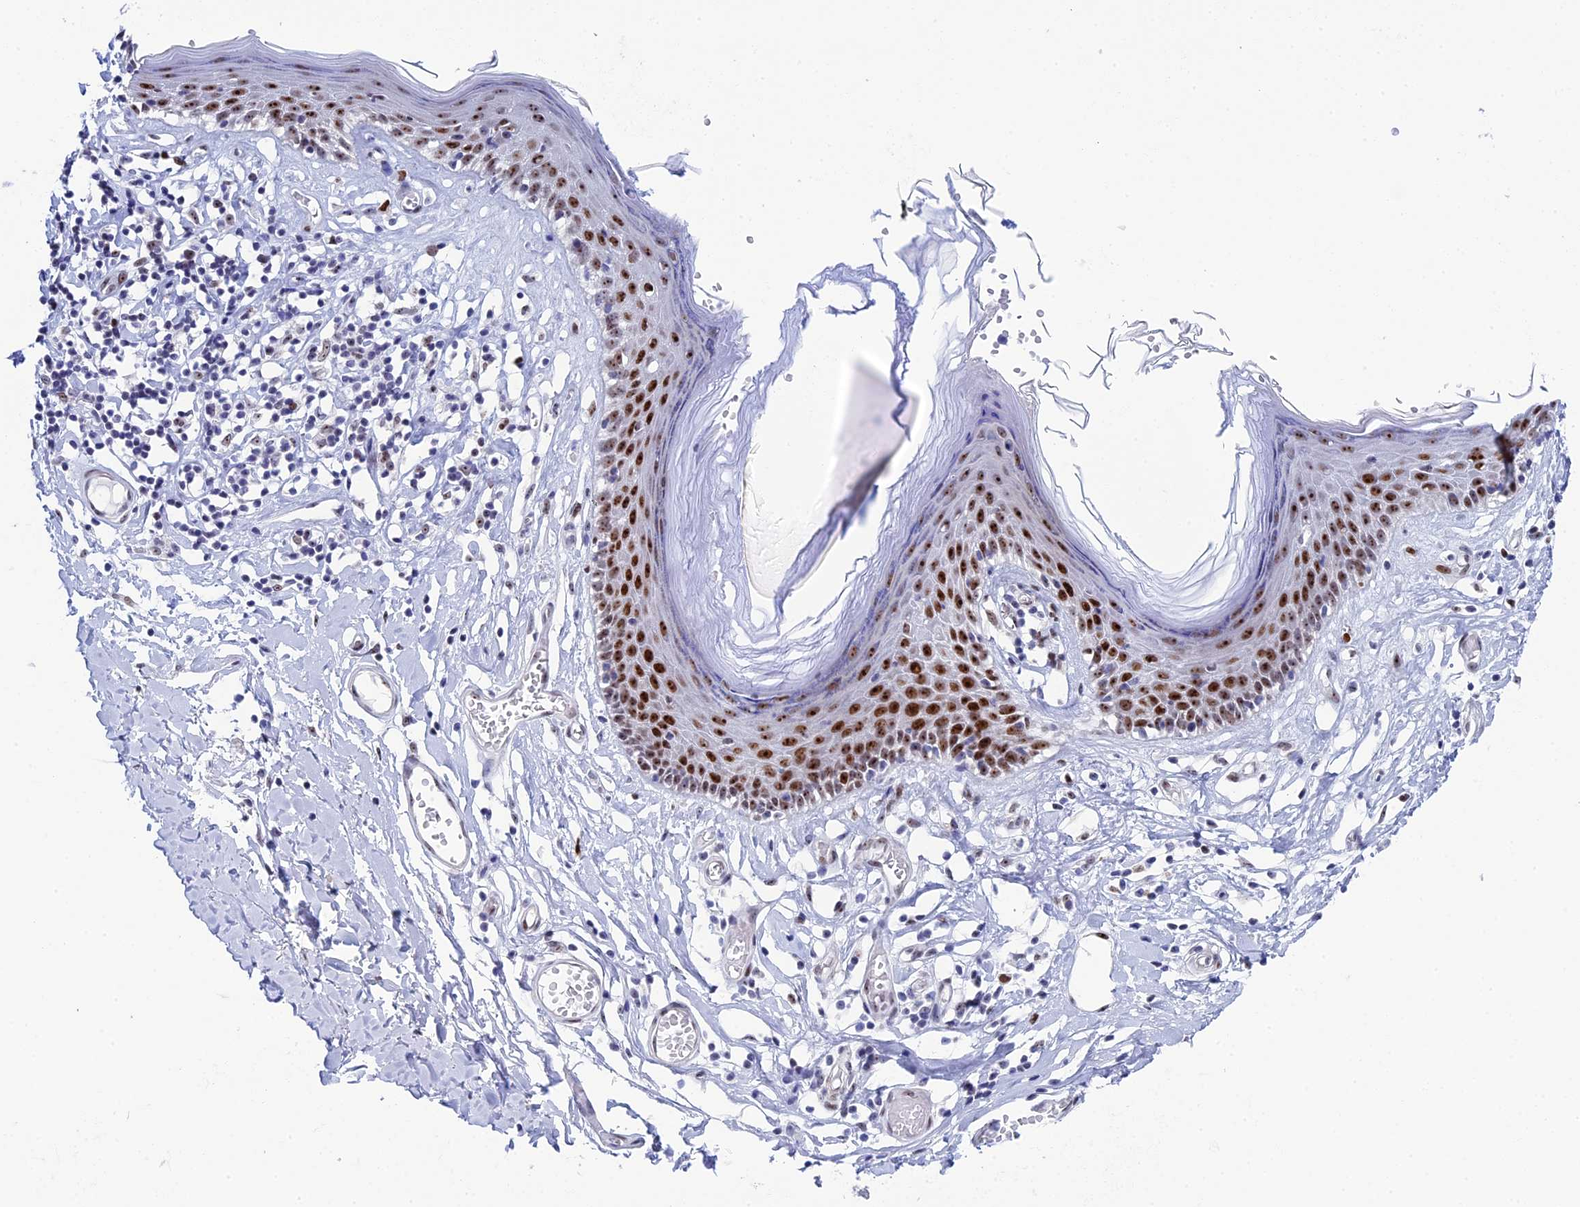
{"staining": {"intensity": "strong", "quantity": "25%-75%", "location": "nuclear"}, "tissue": "skin", "cell_type": "Epidermal cells", "image_type": "normal", "snomed": [{"axis": "morphology", "description": "Normal tissue, NOS"}, {"axis": "topography", "description": "Adipose tissue"}, {"axis": "topography", "description": "Vascular tissue"}, {"axis": "topography", "description": "Vulva"}, {"axis": "topography", "description": "Peripheral nerve tissue"}], "caption": "Immunohistochemical staining of benign skin exhibits 25%-75% levels of strong nuclear protein positivity in about 25%-75% of epidermal cells. (IHC, brightfield microscopy, high magnification).", "gene": "CCDC86", "patient": {"sex": "female", "age": 86}}